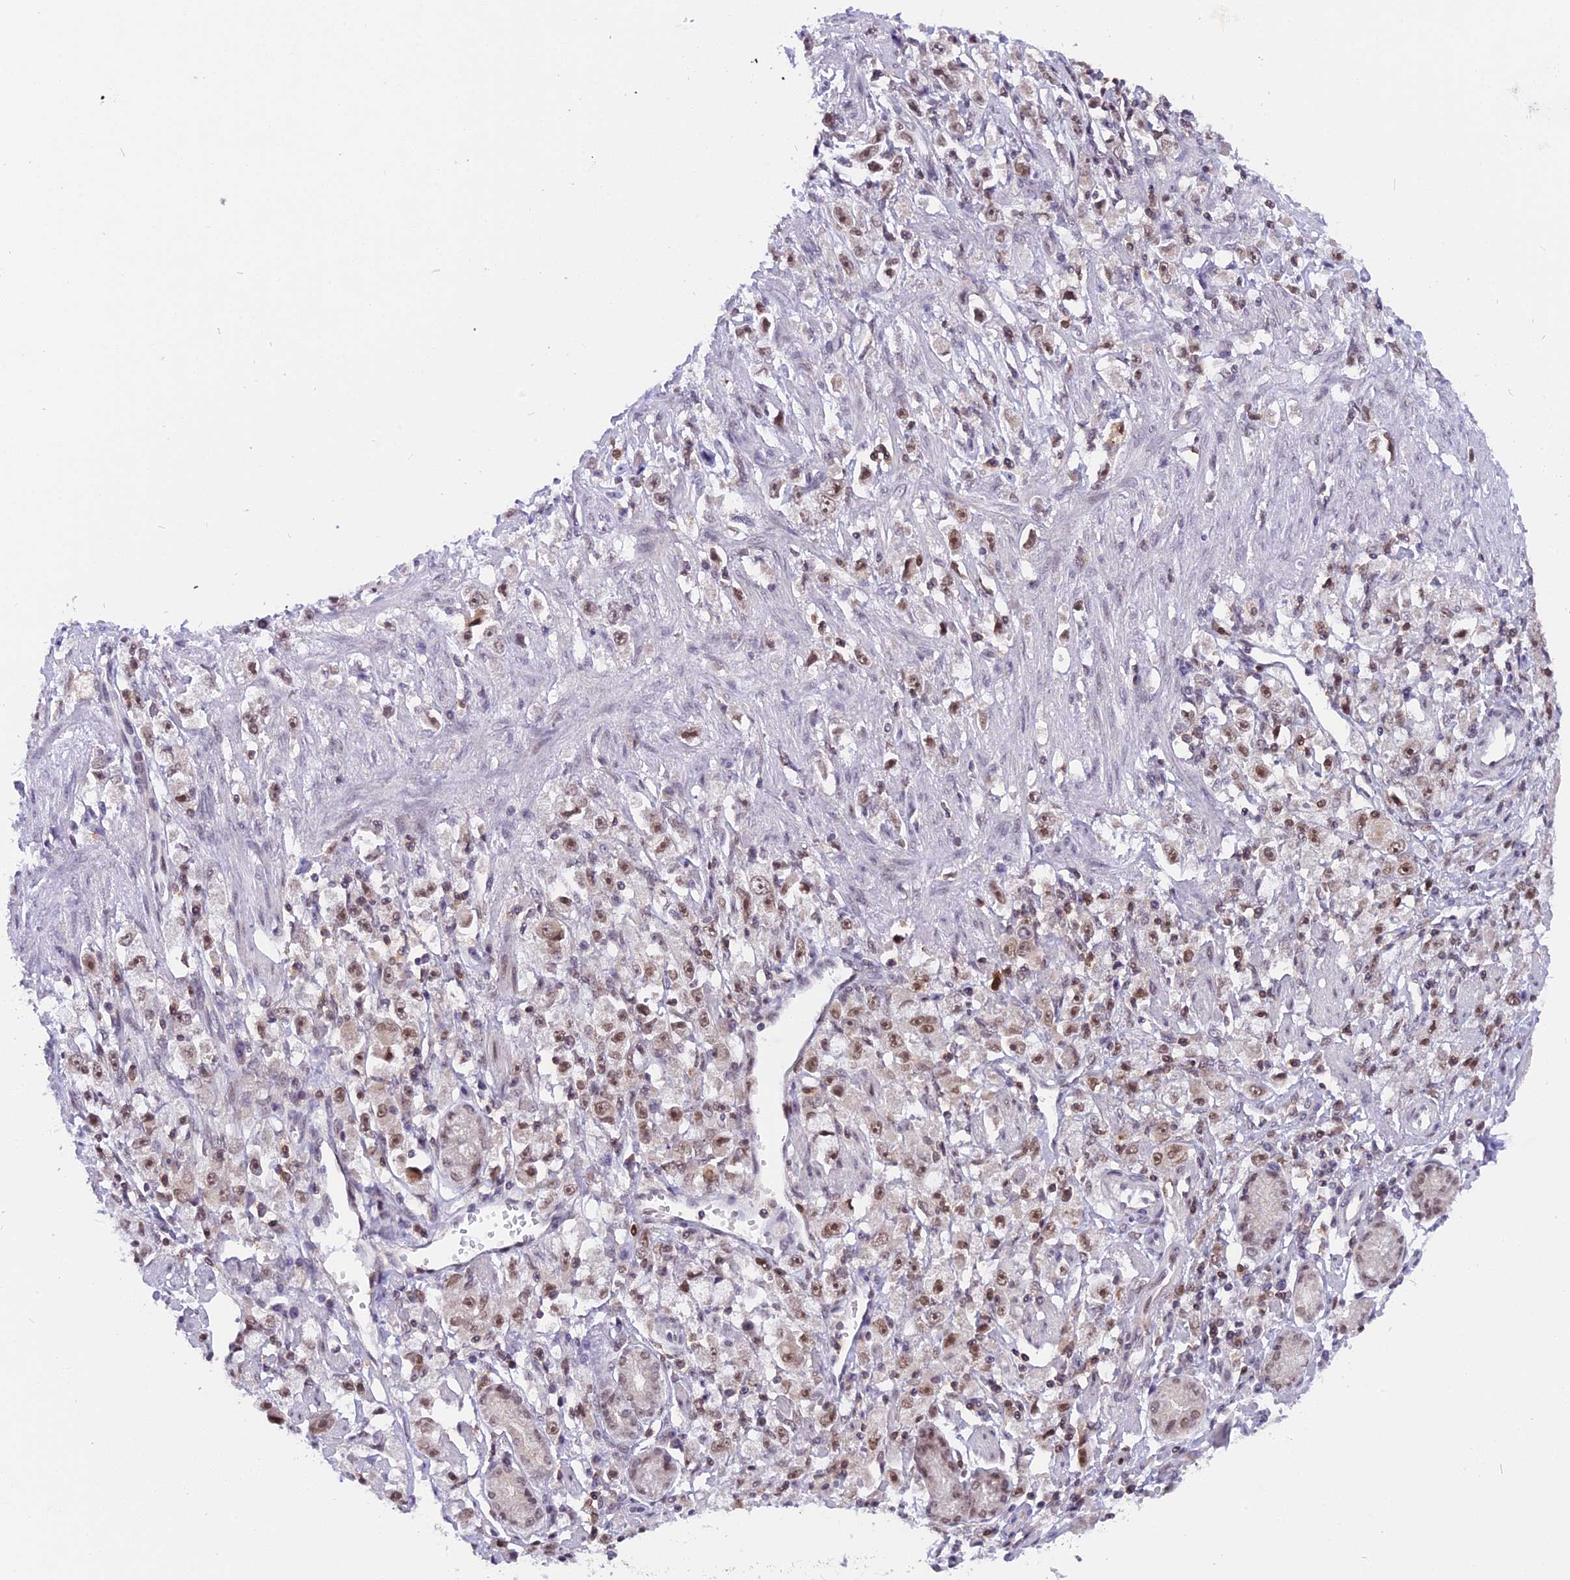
{"staining": {"intensity": "weak", "quantity": ">75%", "location": "nuclear"}, "tissue": "stomach cancer", "cell_type": "Tumor cells", "image_type": "cancer", "snomed": [{"axis": "morphology", "description": "Adenocarcinoma, NOS"}, {"axis": "topography", "description": "Stomach"}], "caption": "Immunohistochemistry photomicrograph of stomach adenocarcinoma stained for a protein (brown), which reveals low levels of weak nuclear expression in approximately >75% of tumor cells.", "gene": "TADA3", "patient": {"sex": "female", "age": 59}}